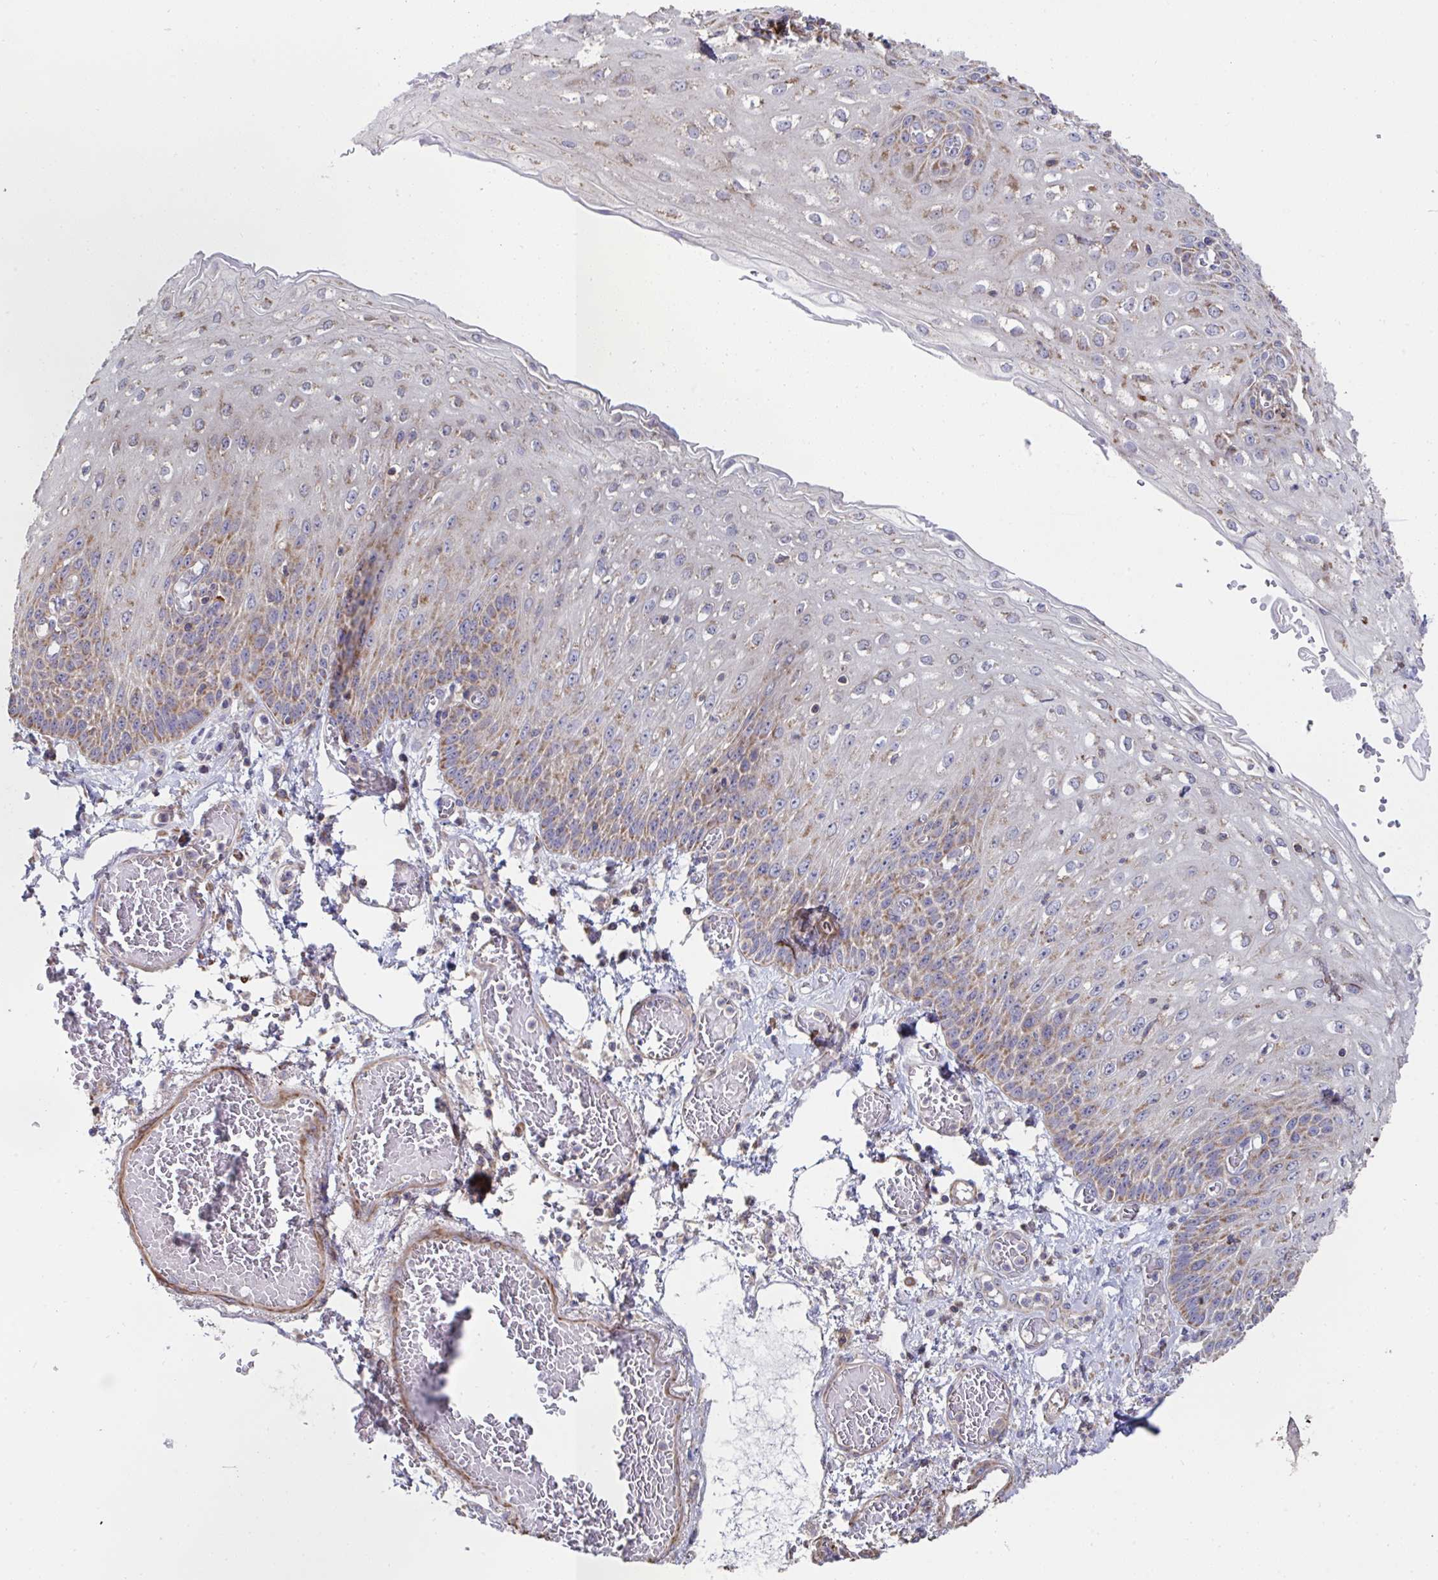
{"staining": {"intensity": "moderate", "quantity": ">75%", "location": "cytoplasmic/membranous"}, "tissue": "esophagus", "cell_type": "Squamous epithelial cells", "image_type": "normal", "snomed": [{"axis": "morphology", "description": "Normal tissue, NOS"}, {"axis": "morphology", "description": "Adenocarcinoma, NOS"}, {"axis": "topography", "description": "Esophagus"}], "caption": "A brown stain shows moderate cytoplasmic/membranous expression of a protein in squamous epithelial cells of normal esophagus.", "gene": "DZANK1", "patient": {"sex": "male", "age": 81}}